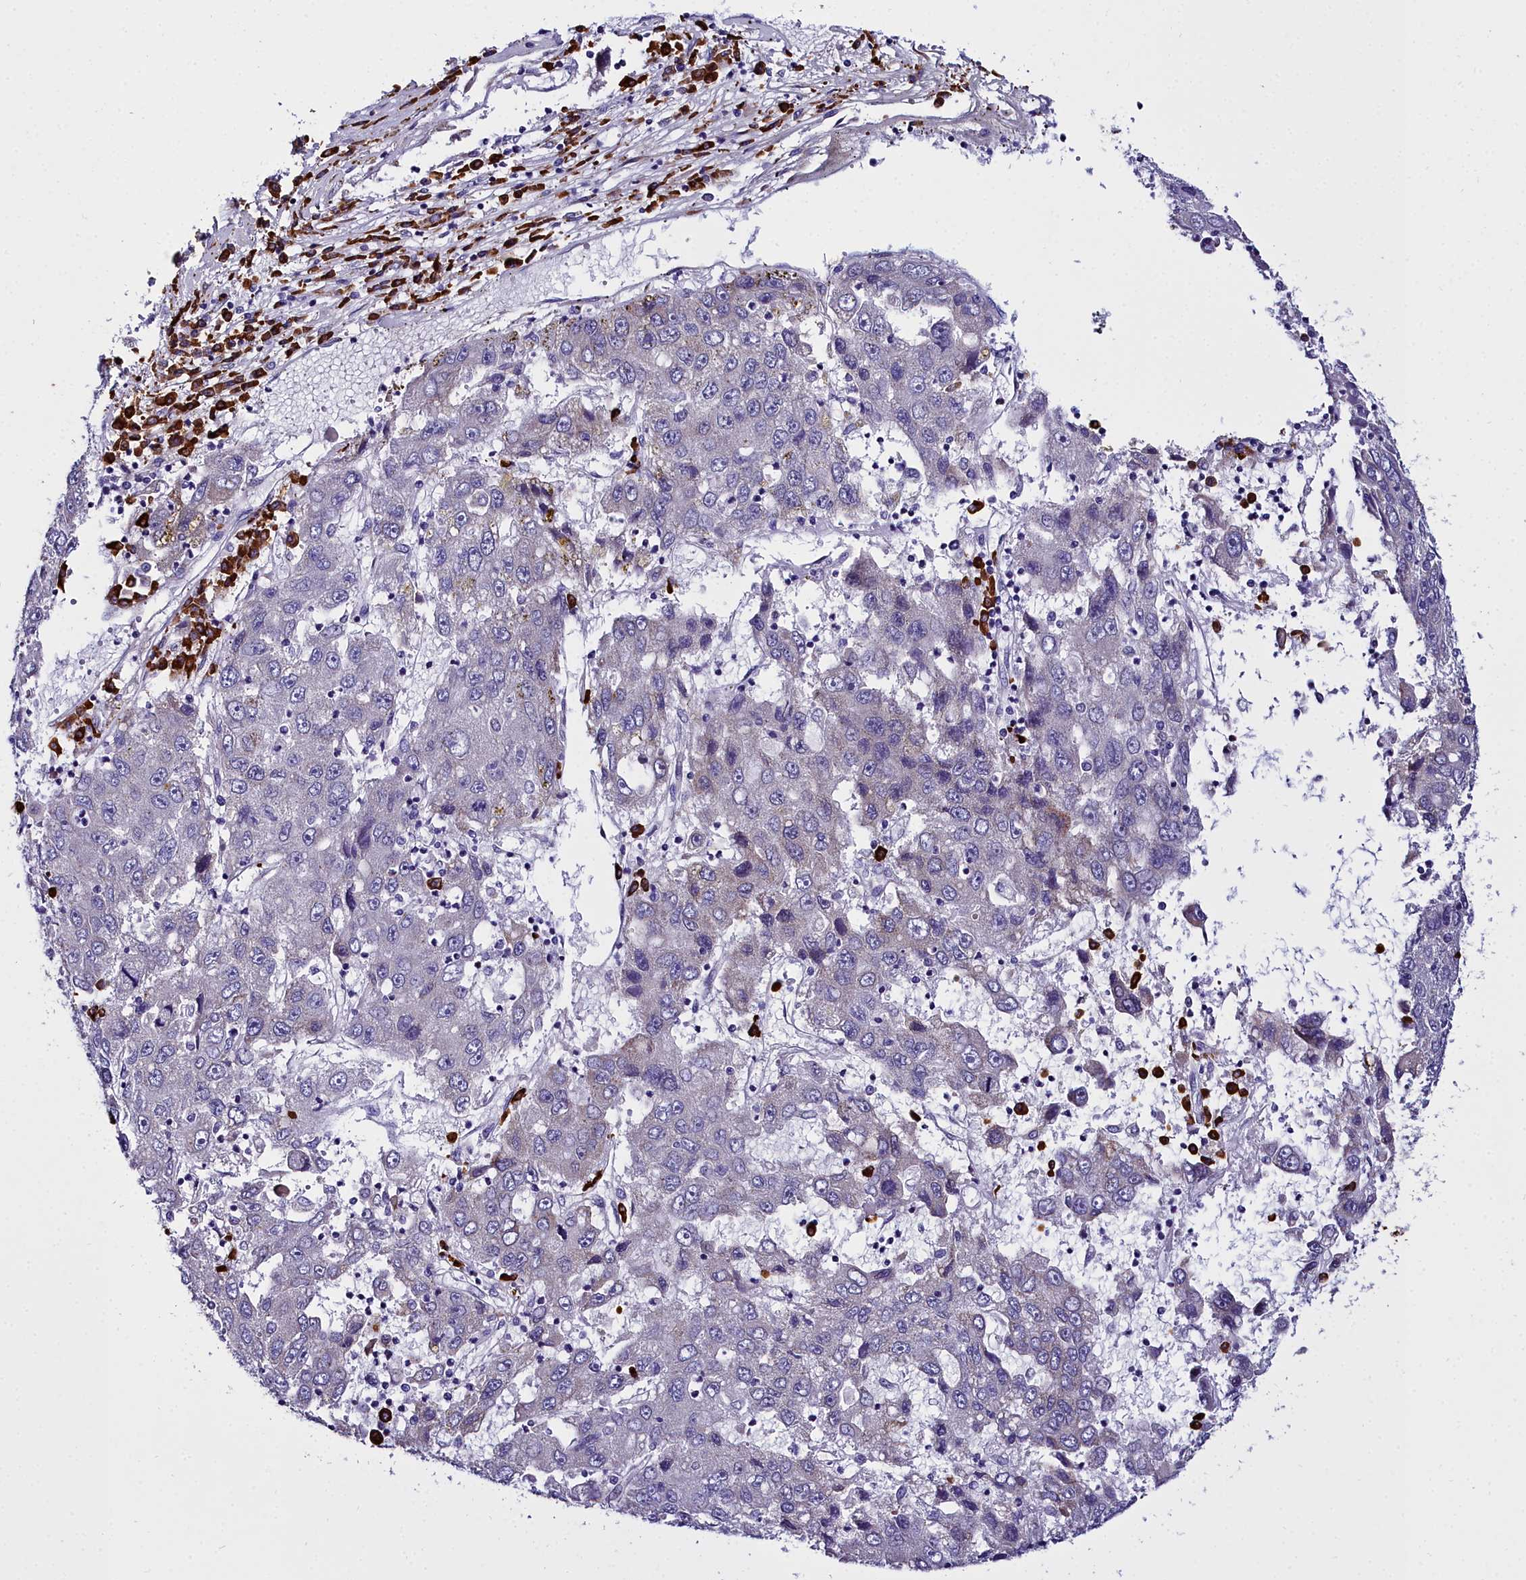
{"staining": {"intensity": "weak", "quantity": "25%-75%", "location": "cytoplasmic/membranous"}, "tissue": "liver cancer", "cell_type": "Tumor cells", "image_type": "cancer", "snomed": [{"axis": "morphology", "description": "Carcinoma, Hepatocellular, NOS"}, {"axis": "topography", "description": "Liver"}], "caption": "This is an image of immunohistochemistry staining of liver cancer, which shows weak staining in the cytoplasmic/membranous of tumor cells.", "gene": "TXNDC5", "patient": {"sex": "male", "age": 49}}